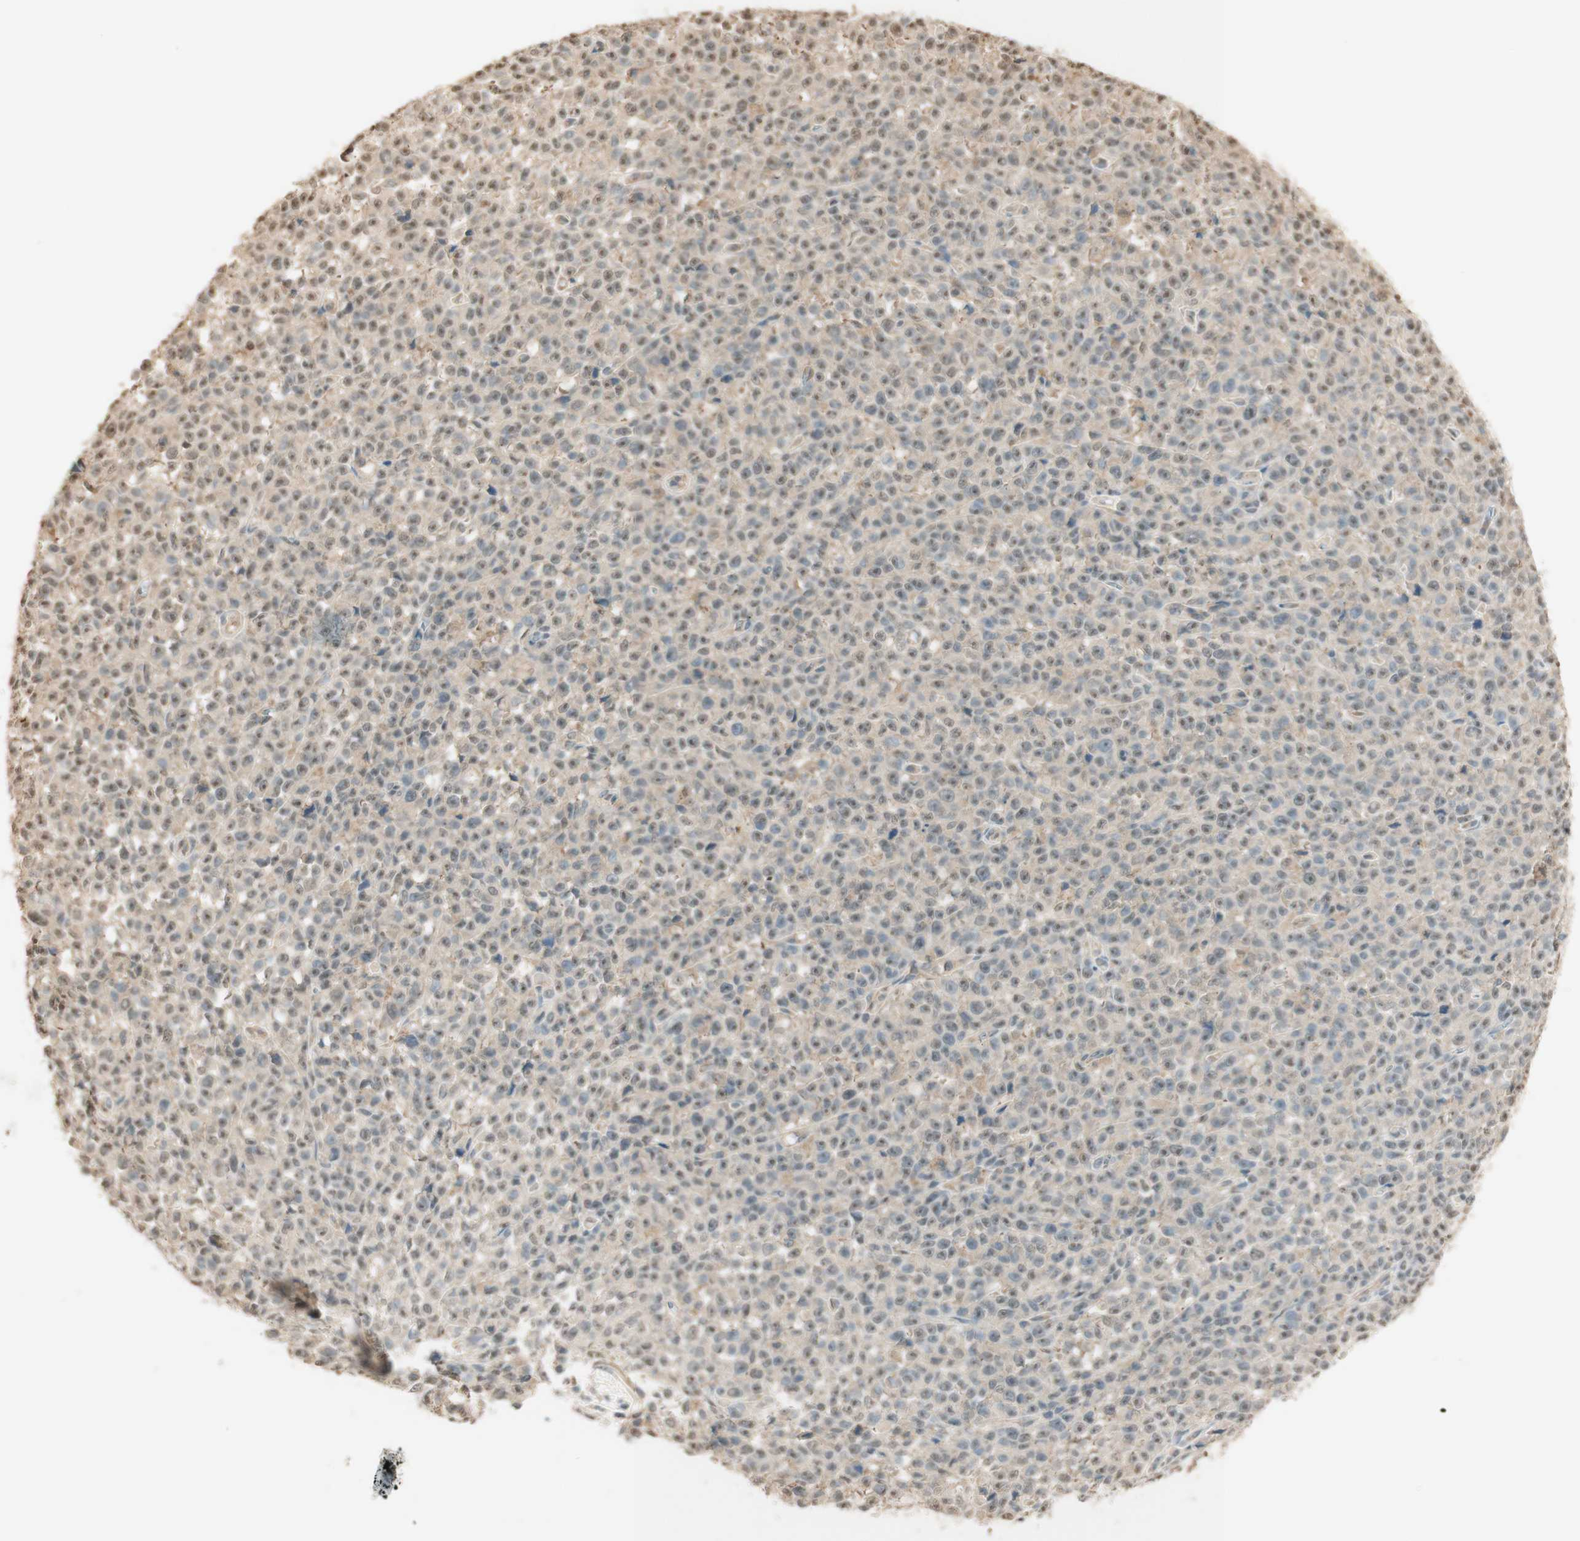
{"staining": {"intensity": "weak", "quantity": "25%-75%", "location": "cytoplasmic/membranous,nuclear"}, "tissue": "melanoma", "cell_type": "Tumor cells", "image_type": "cancer", "snomed": [{"axis": "morphology", "description": "Malignant melanoma, NOS"}, {"axis": "topography", "description": "Skin"}], "caption": "Immunohistochemical staining of human melanoma displays low levels of weak cytoplasmic/membranous and nuclear protein expression in approximately 25%-75% of tumor cells.", "gene": "SPINT2", "patient": {"sex": "female", "age": 82}}